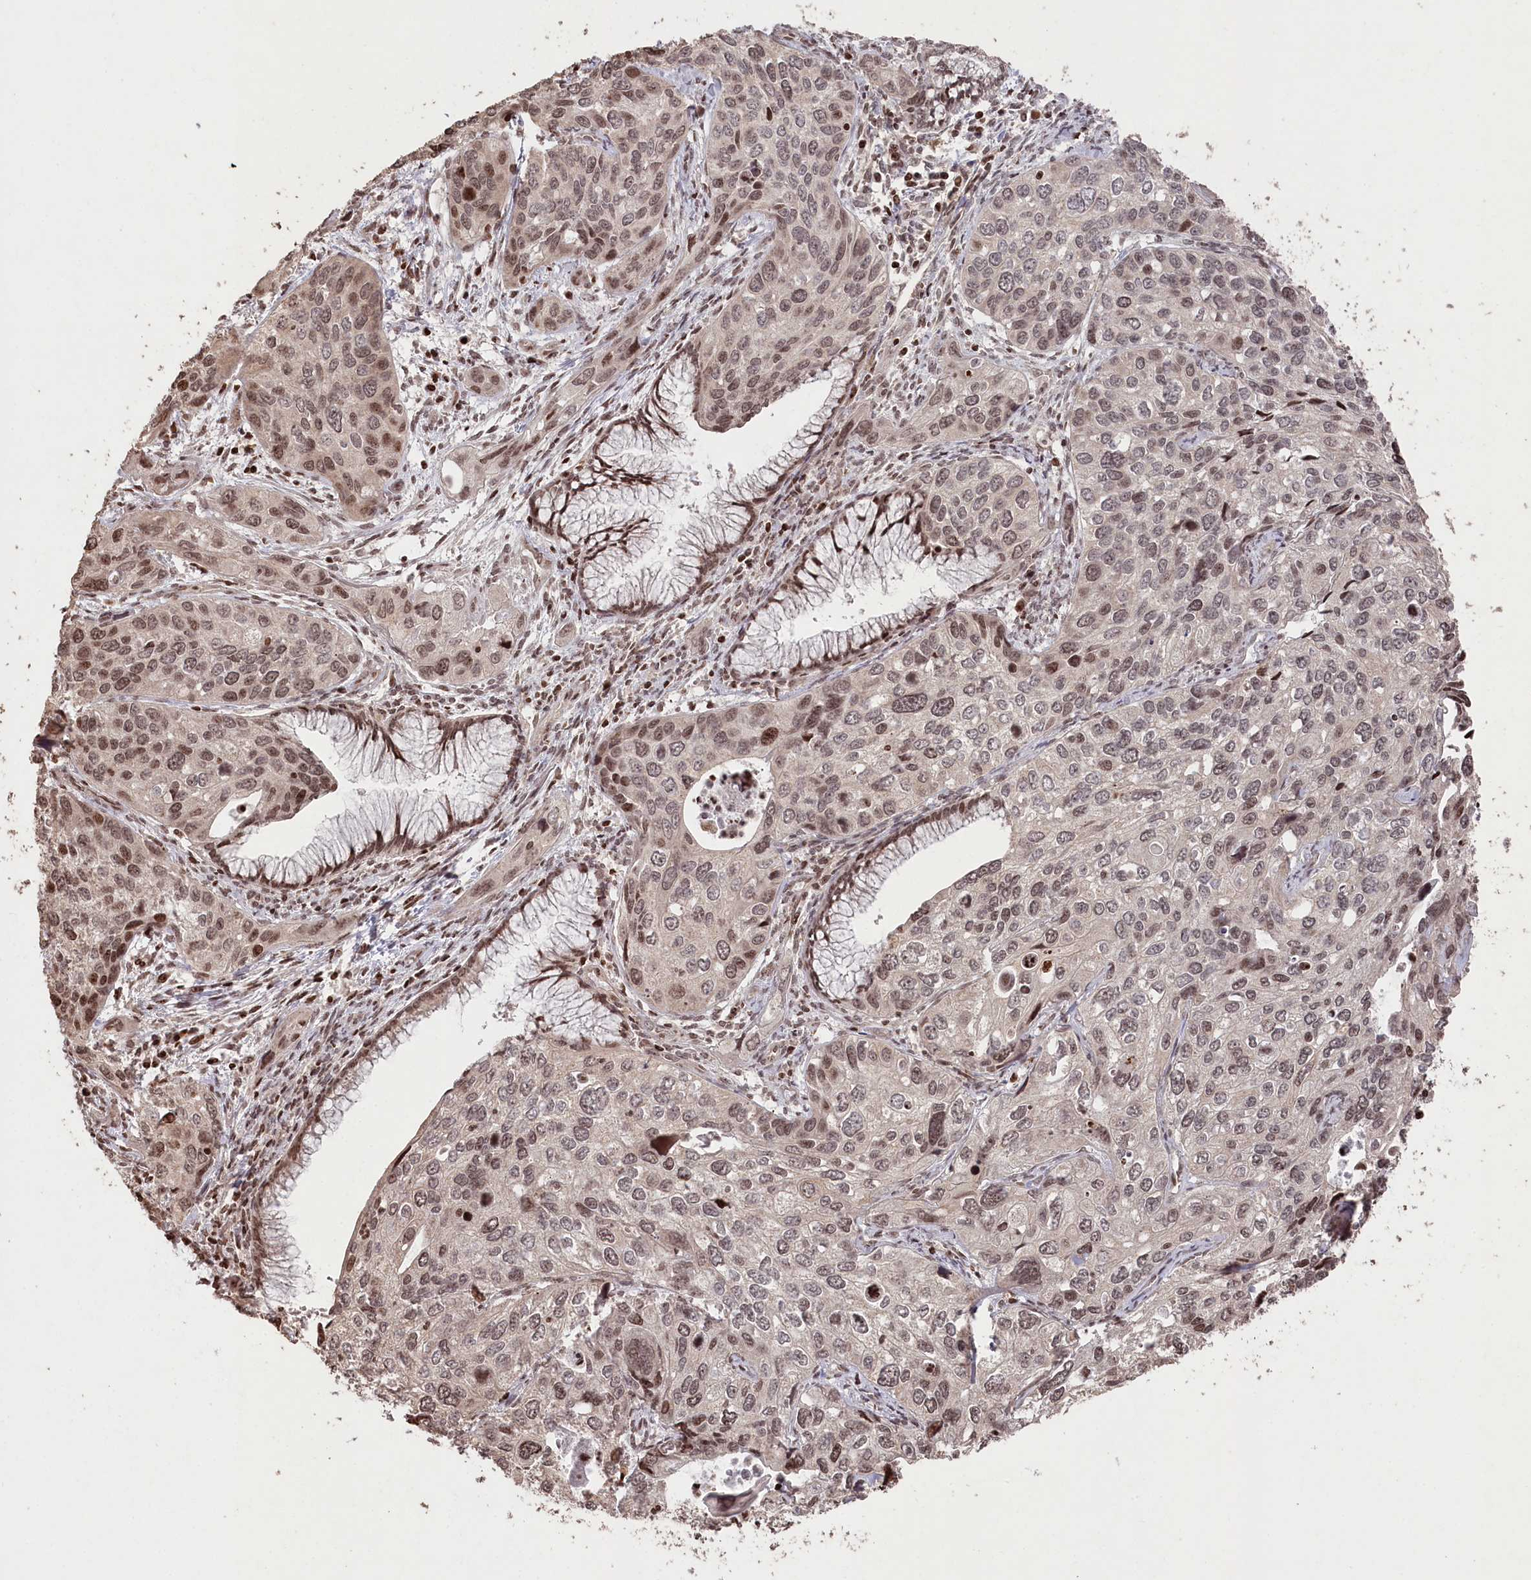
{"staining": {"intensity": "moderate", "quantity": ">75%", "location": "nuclear"}, "tissue": "cervical cancer", "cell_type": "Tumor cells", "image_type": "cancer", "snomed": [{"axis": "morphology", "description": "Squamous cell carcinoma, NOS"}, {"axis": "topography", "description": "Cervix"}], "caption": "Tumor cells demonstrate moderate nuclear staining in approximately >75% of cells in squamous cell carcinoma (cervical).", "gene": "CCSER2", "patient": {"sex": "female", "age": 55}}